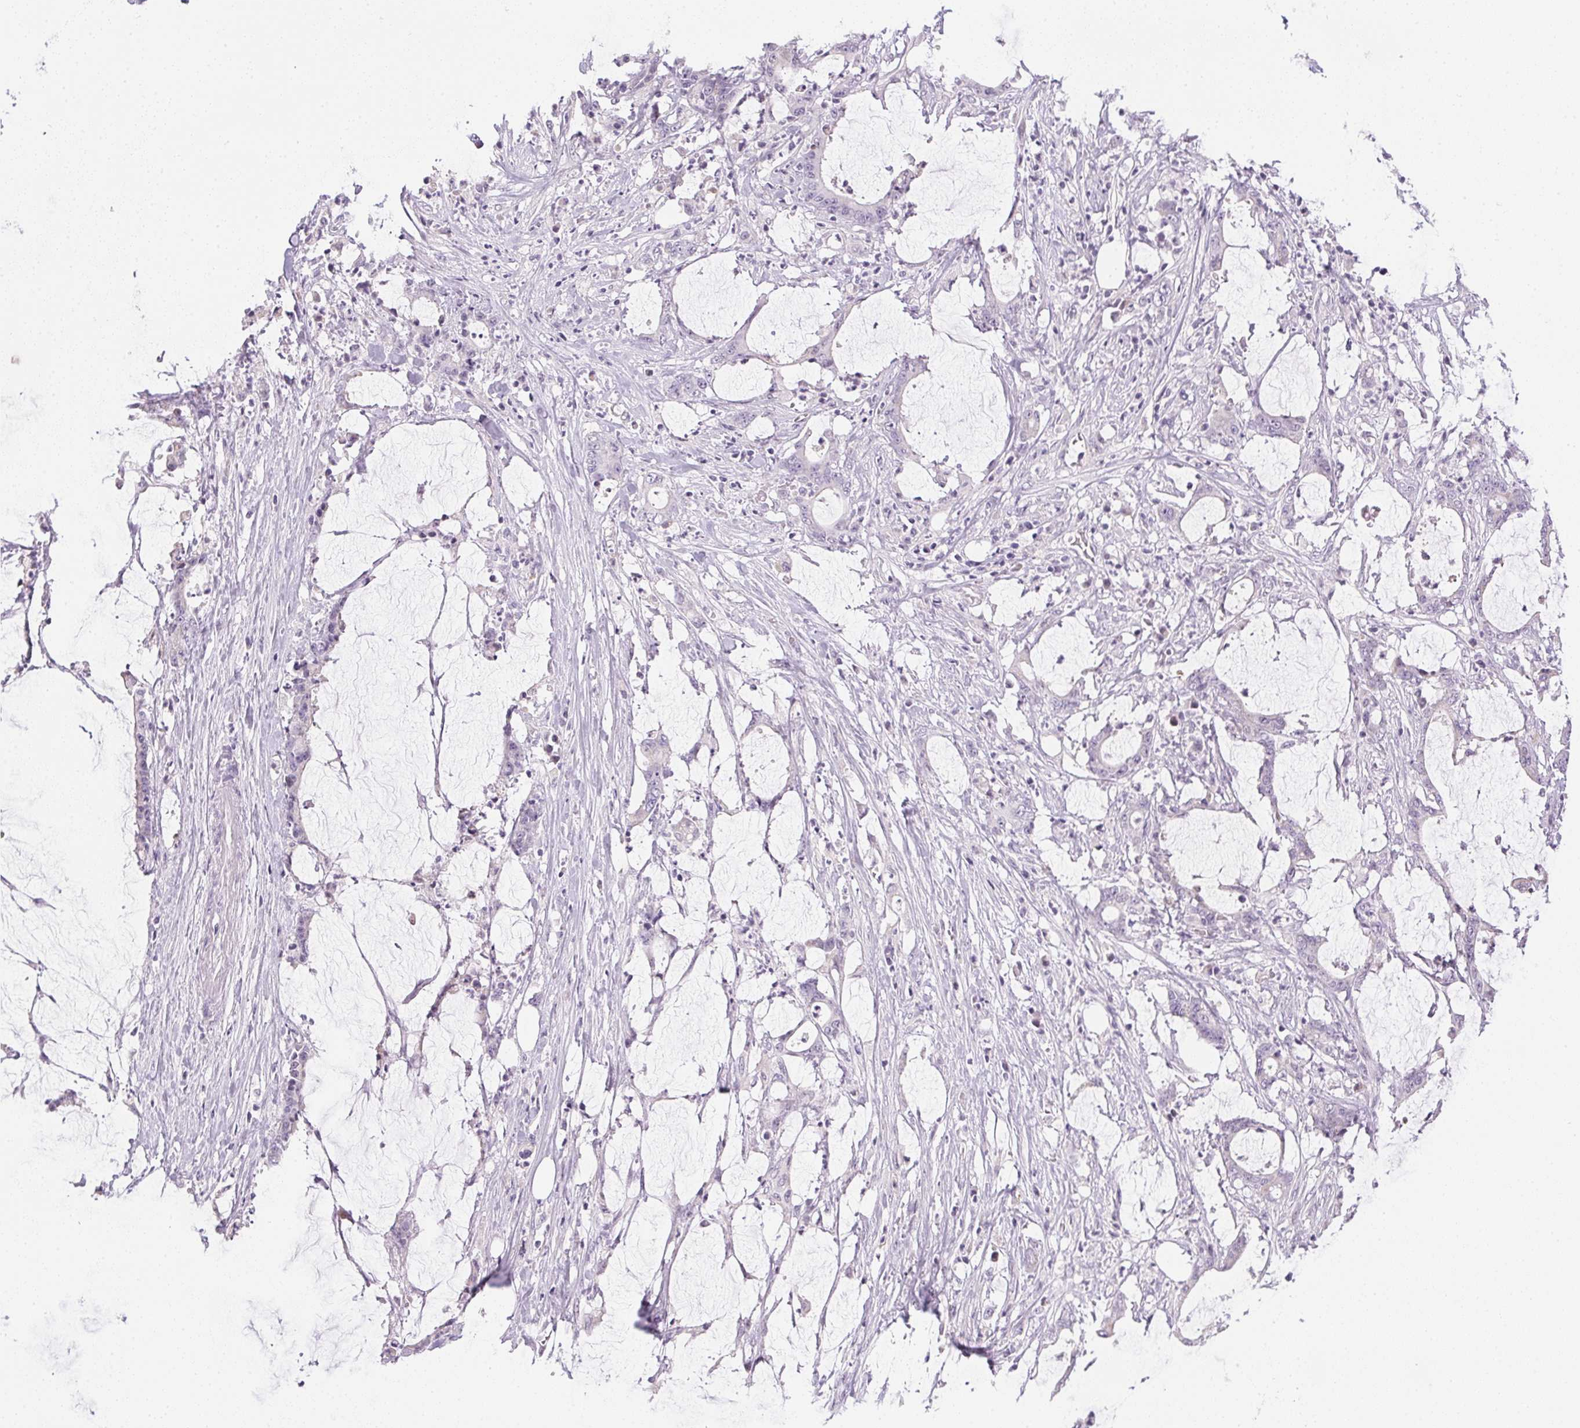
{"staining": {"intensity": "negative", "quantity": "none", "location": "none"}, "tissue": "stomach cancer", "cell_type": "Tumor cells", "image_type": "cancer", "snomed": [{"axis": "morphology", "description": "Adenocarcinoma, NOS"}, {"axis": "topography", "description": "Stomach, upper"}], "caption": "Tumor cells show no significant expression in stomach cancer.", "gene": "GSDMC", "patient": {"sex": "male", "age": 68}}